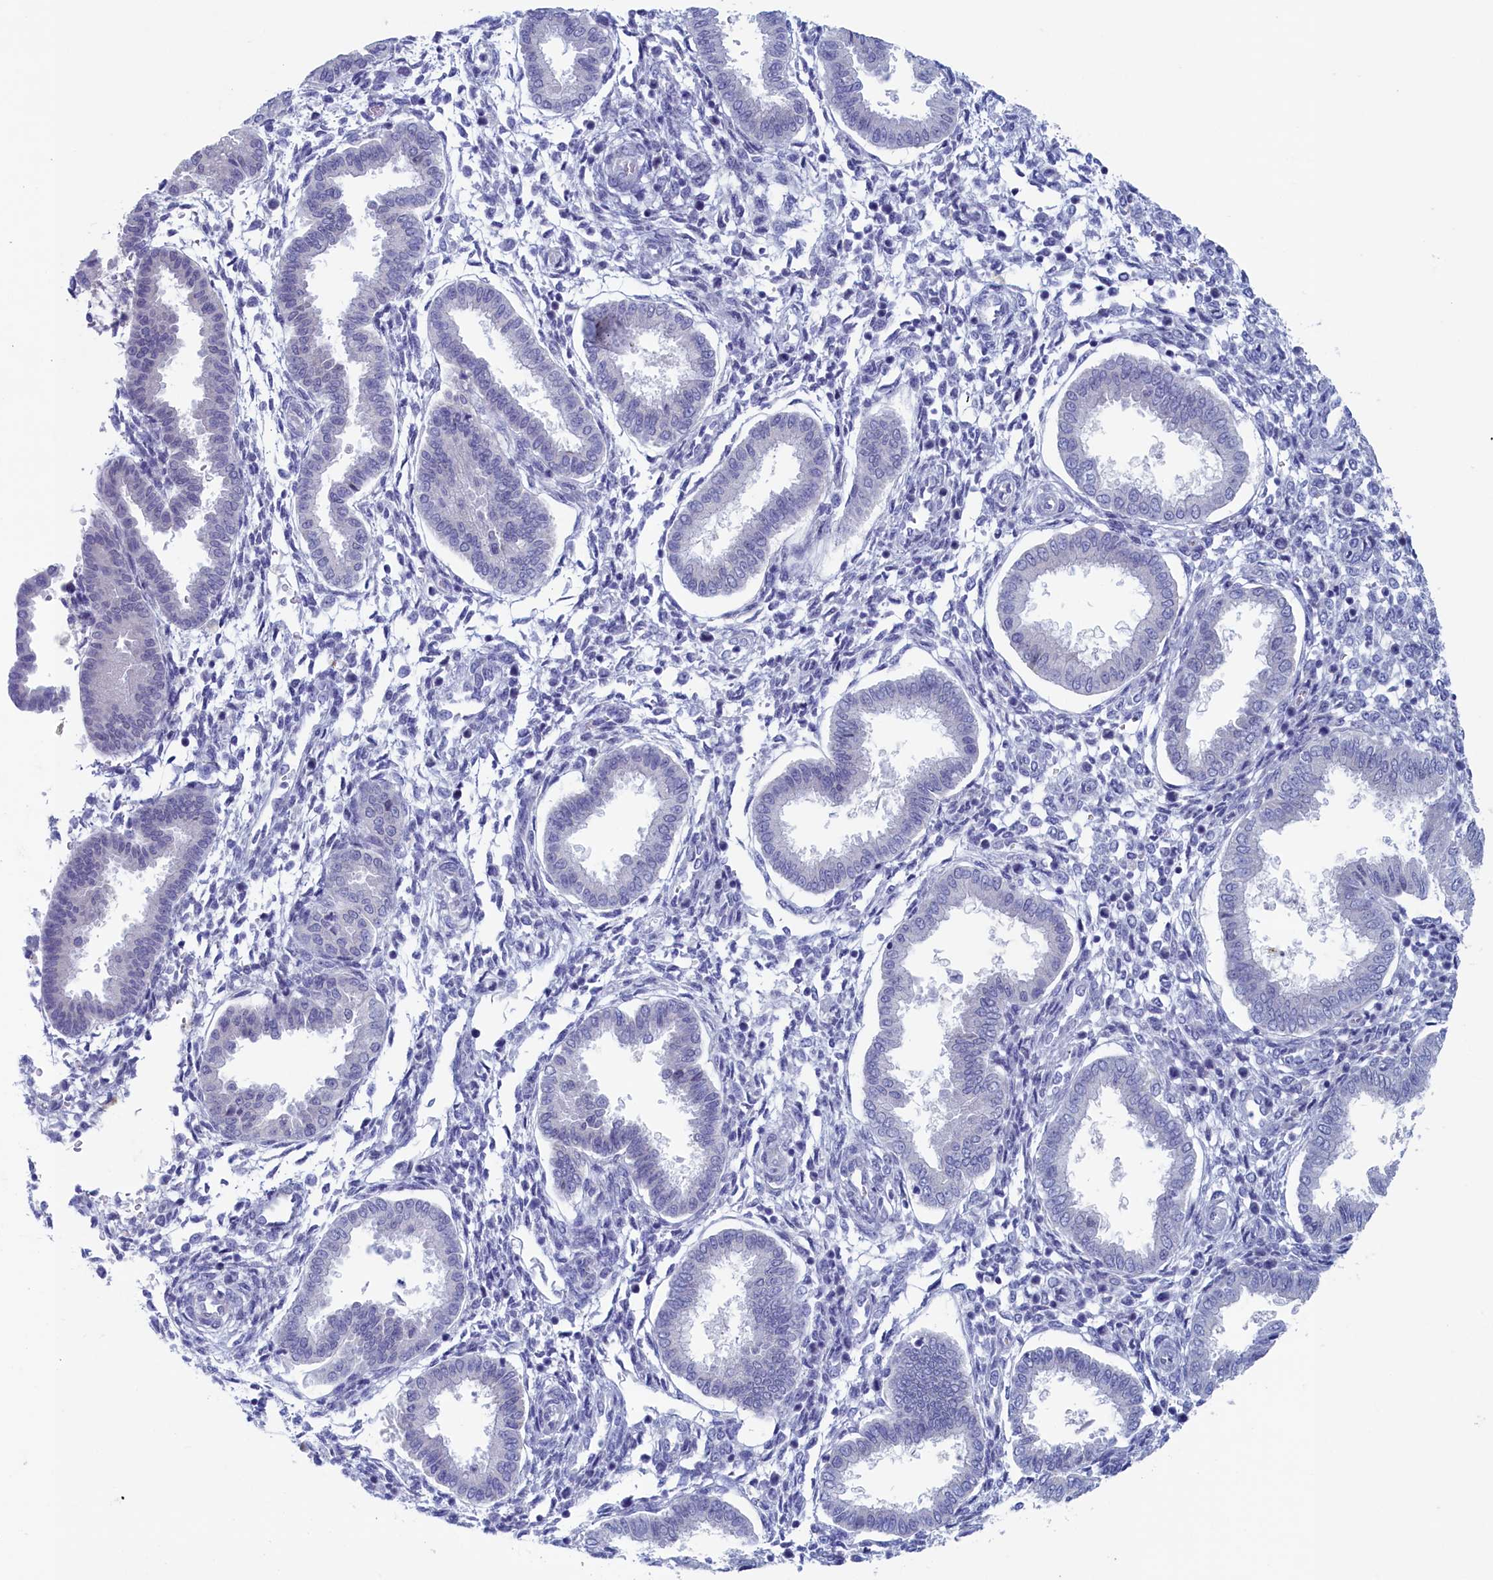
{"staining": {"intensity": "negative", "quantity": "none", "location": "none"}, "tissue": "endometrium", "cell_type": "Cells in endometrial stroma", "image_type": "normal", "snomed": [{"axis": "morphology", "description": "Normal tissue, NOS"}, {"axis": "topography", "description": "Endometrium"}], "caption": "Cells in endometrial stroma show no significant staining in benign endometrium. (Brightfield microscopy of DAB (3,3'-diaminobenzidine) IHC at high magnification).", "gene": "WDR76", "patient": {"sex": "female", "age": 24}}